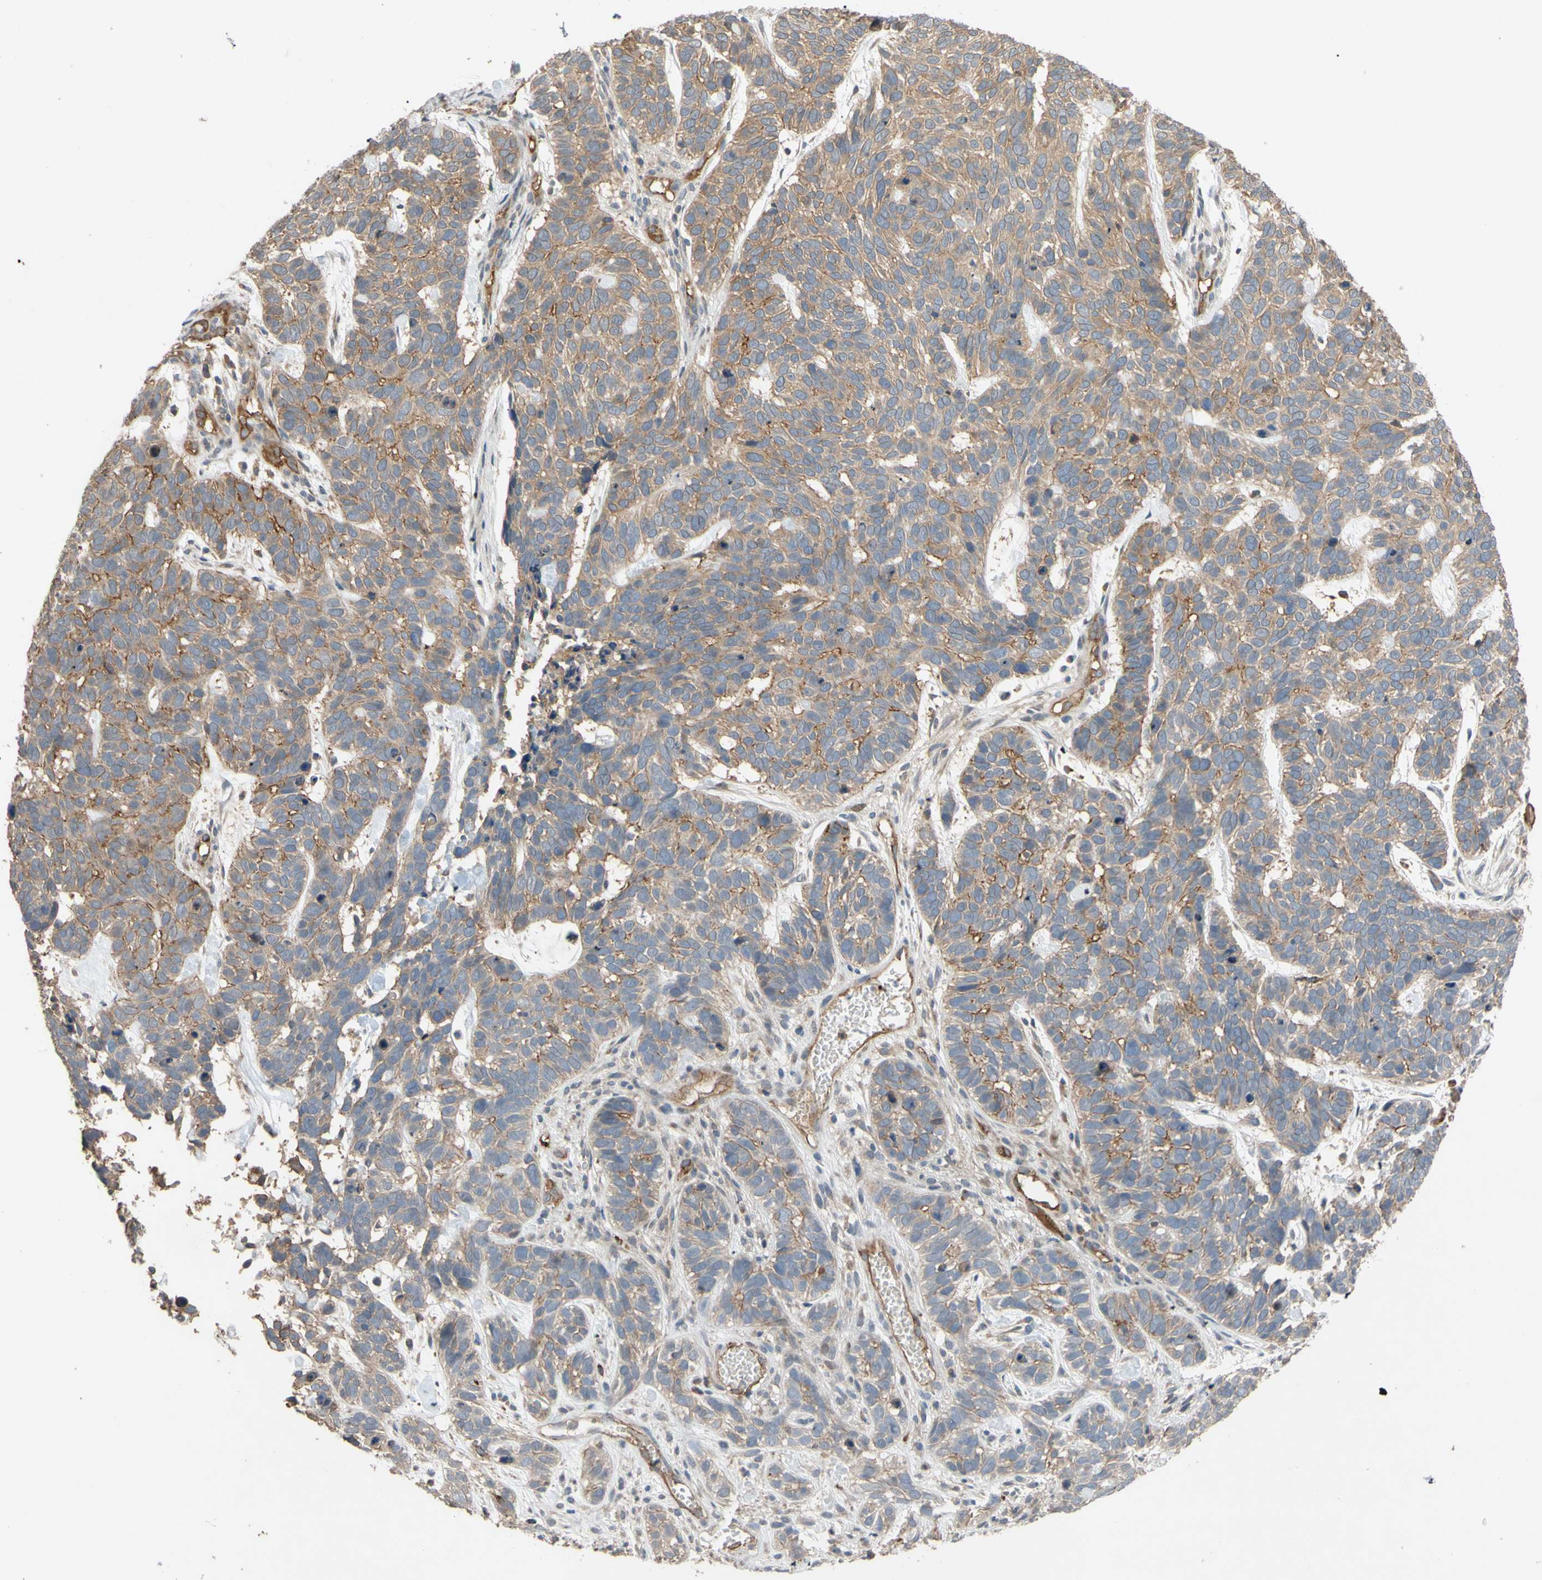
{"staining": {"intensity": "moderate", "quantity": ">75%", "location": "cytoplasmic/membranous"}, "tissue": "skin cancer", "cell_type": "Tumor cells", "image_type": "cancer", "snomed": [{"axis": "morphology", "description": "Basal cell carcinoma"}, {"axis": "topography", "description": "Skin"}], "caption": "Immunohistochemical staining of human basal cell carcinoma (skin) shows moderate cytoplasmic/membranous protein staining in approximately >75% of tumor cells.", "gene": "SHROOM4", "patient": {"sex": "male", "age": 87}}